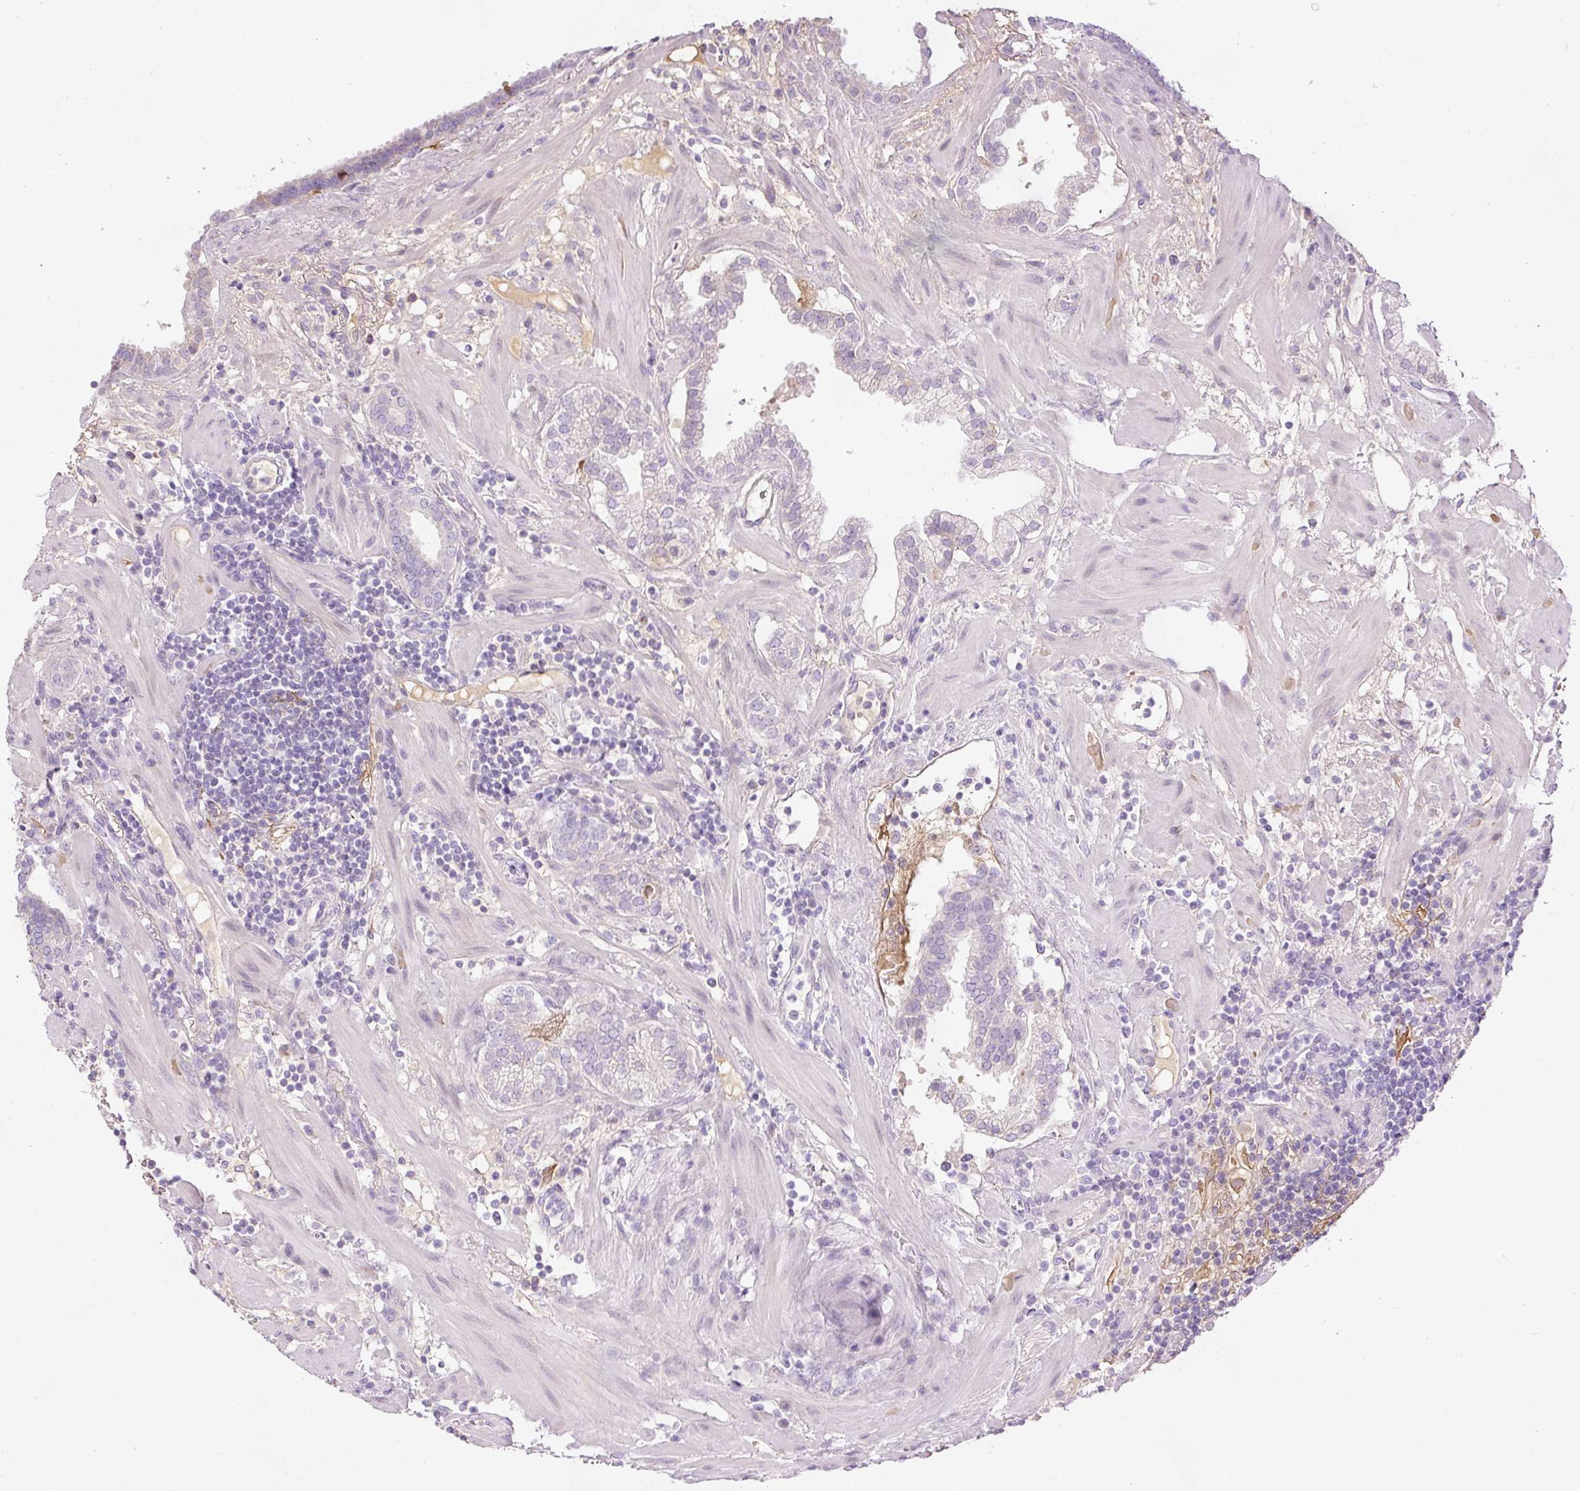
{"staining": {"intensity": "negative", "quantity": "none", "location": "none"}, "tissue": "prostate cancer", "cell_type": "Tumor cells", "image_type": "cancer", "snomed": [{"axis": "morphology", "description": "Adenocarcinoma, High grade"}, {"axis": "topography", "description": "Prostate"}], "caption": "The immunohistochemistry (IHC) image has no significant staining in tumor cells of prostate high-grade adenocarcinoma tissue. Nuclei are stained in blue.", "gene": "KPNA5", "patient": {"sex": "male", "age": 63}}